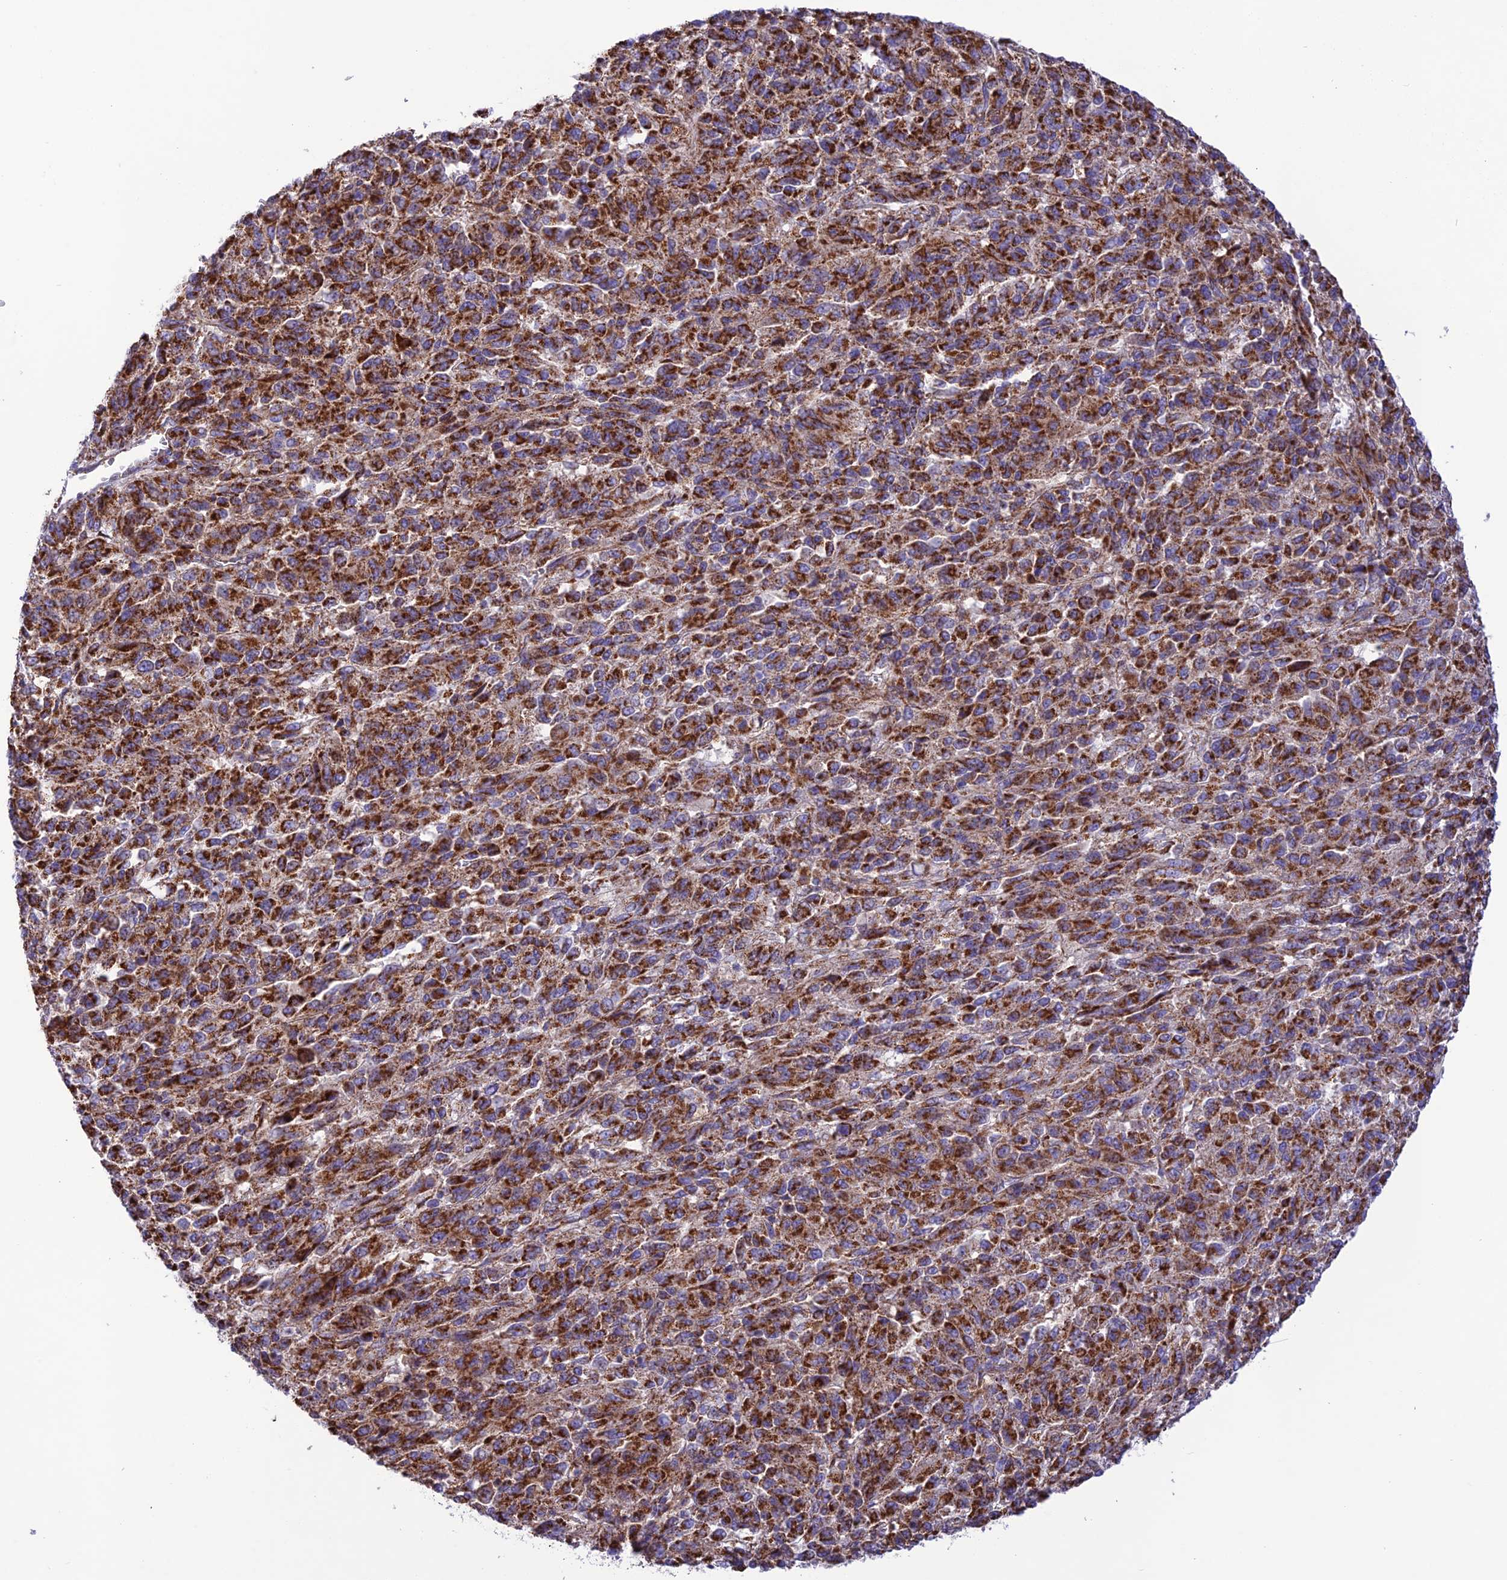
{"staining": {"intensity": "strong", "quantity": ">75%", "location": "cytoplasmic/membranous"}, "tissue": "melanoma", "cell_type": "Tumor cells", "image_type": "cancer", "snomed": [{"axis": "morphology", "description": "Malignant melanoma, Metastatic site"}, {"axis": "topography", "description": "Lung"}], "caption": "A histopathology image showing strong cytoplasmic/membranous expression in about >75% of tumor cells in melanoma, as visualized by brown immunohistochemical staining.", "gene": "UAP1L1", "patient": {"sex": "male", "age": 64}}